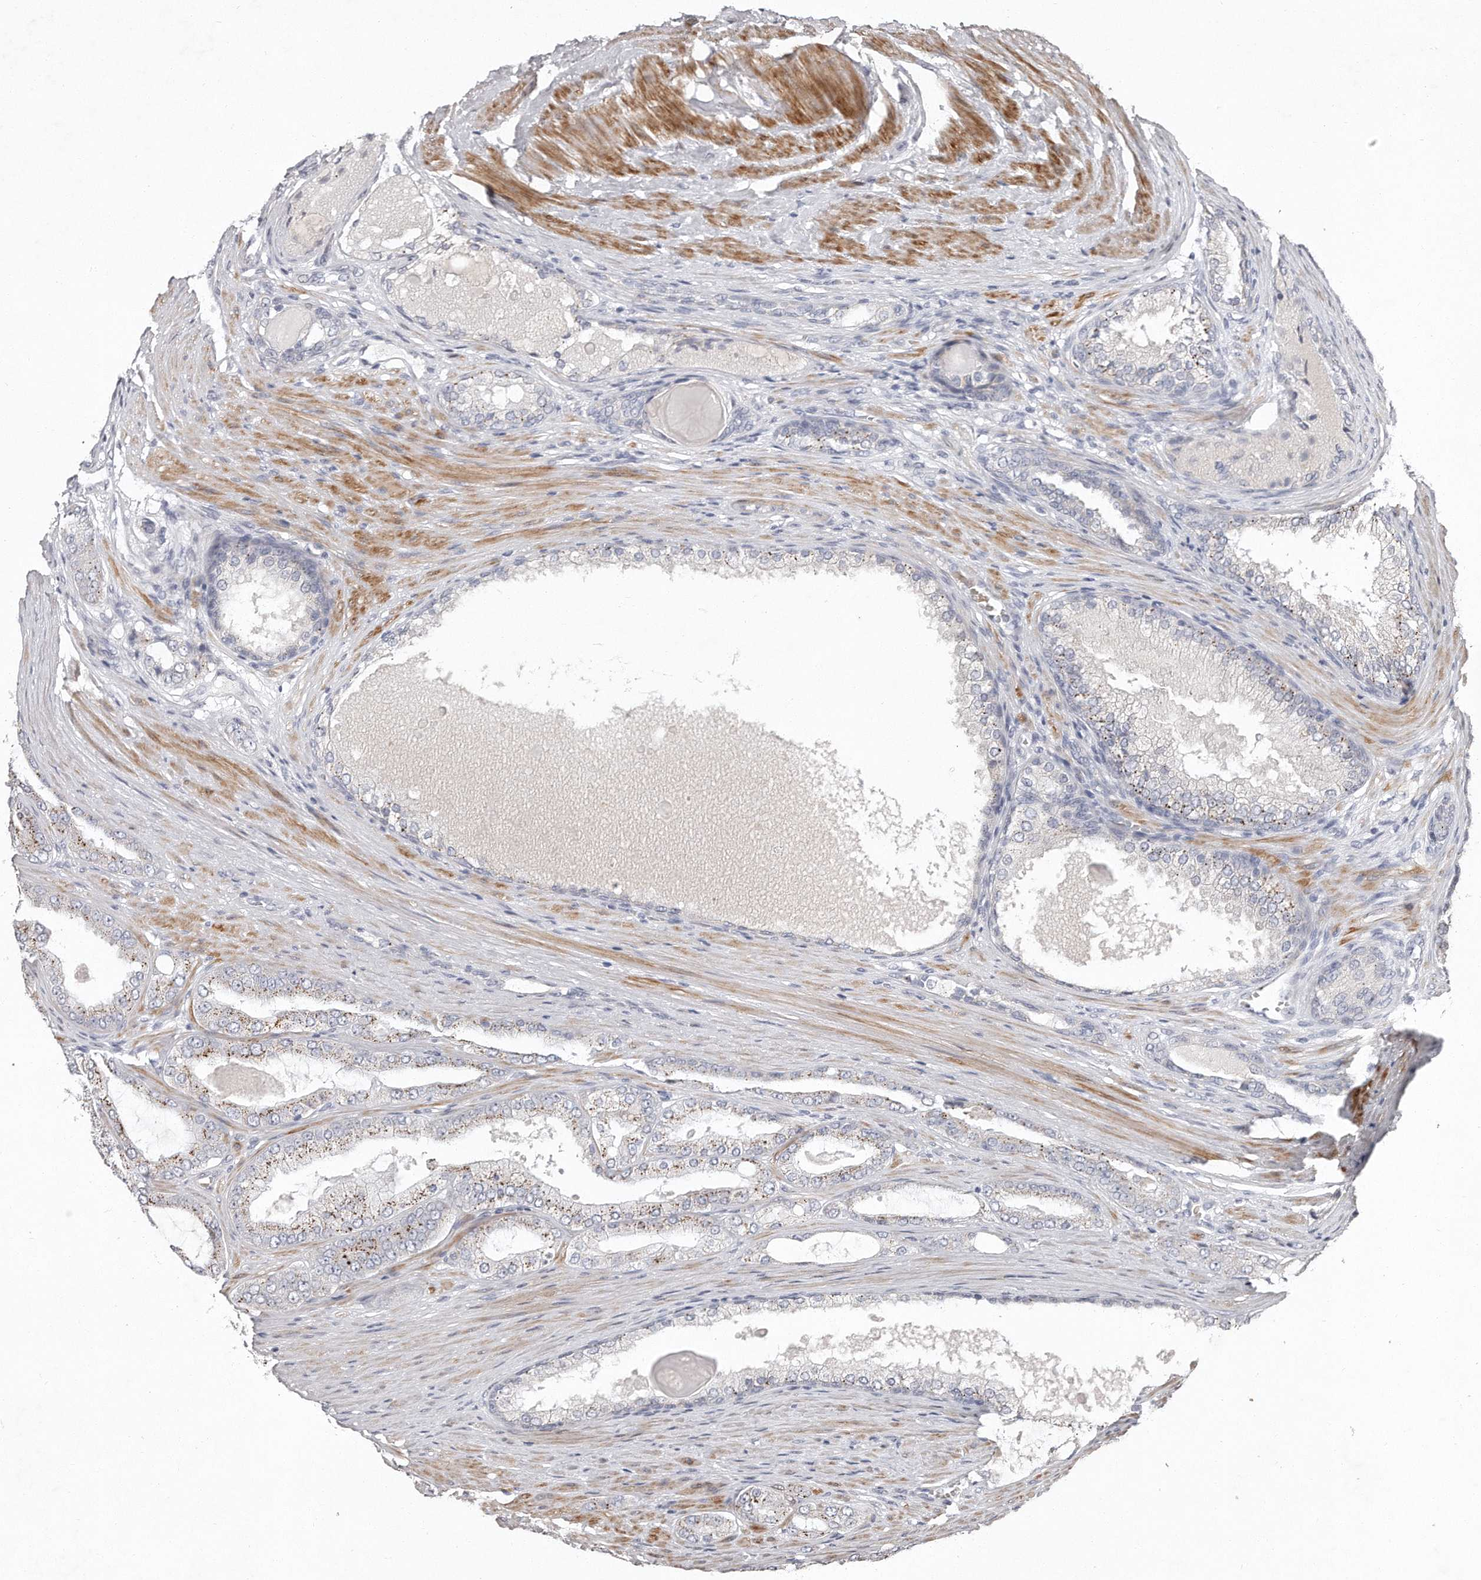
{"staining": {"intensity": "weak", "quantity": "<25%", "location": "cytoplasmic/membranous"}, "tissue": "prostate cancer", "cell_type": "Tumor cells", "image_type": "cancer", "snomed": [{"axis": "morphology", "description": "Adenocarcinoma, High grade"}, {"axis": "topography", "description": "Prostate"}], "caption": "A photomicrograph of prostate cancer stained for a protein demonstrates no brown staining in tumor cells.", "gene": "TECR", "patient": {"sex": "male", "age": 60}}